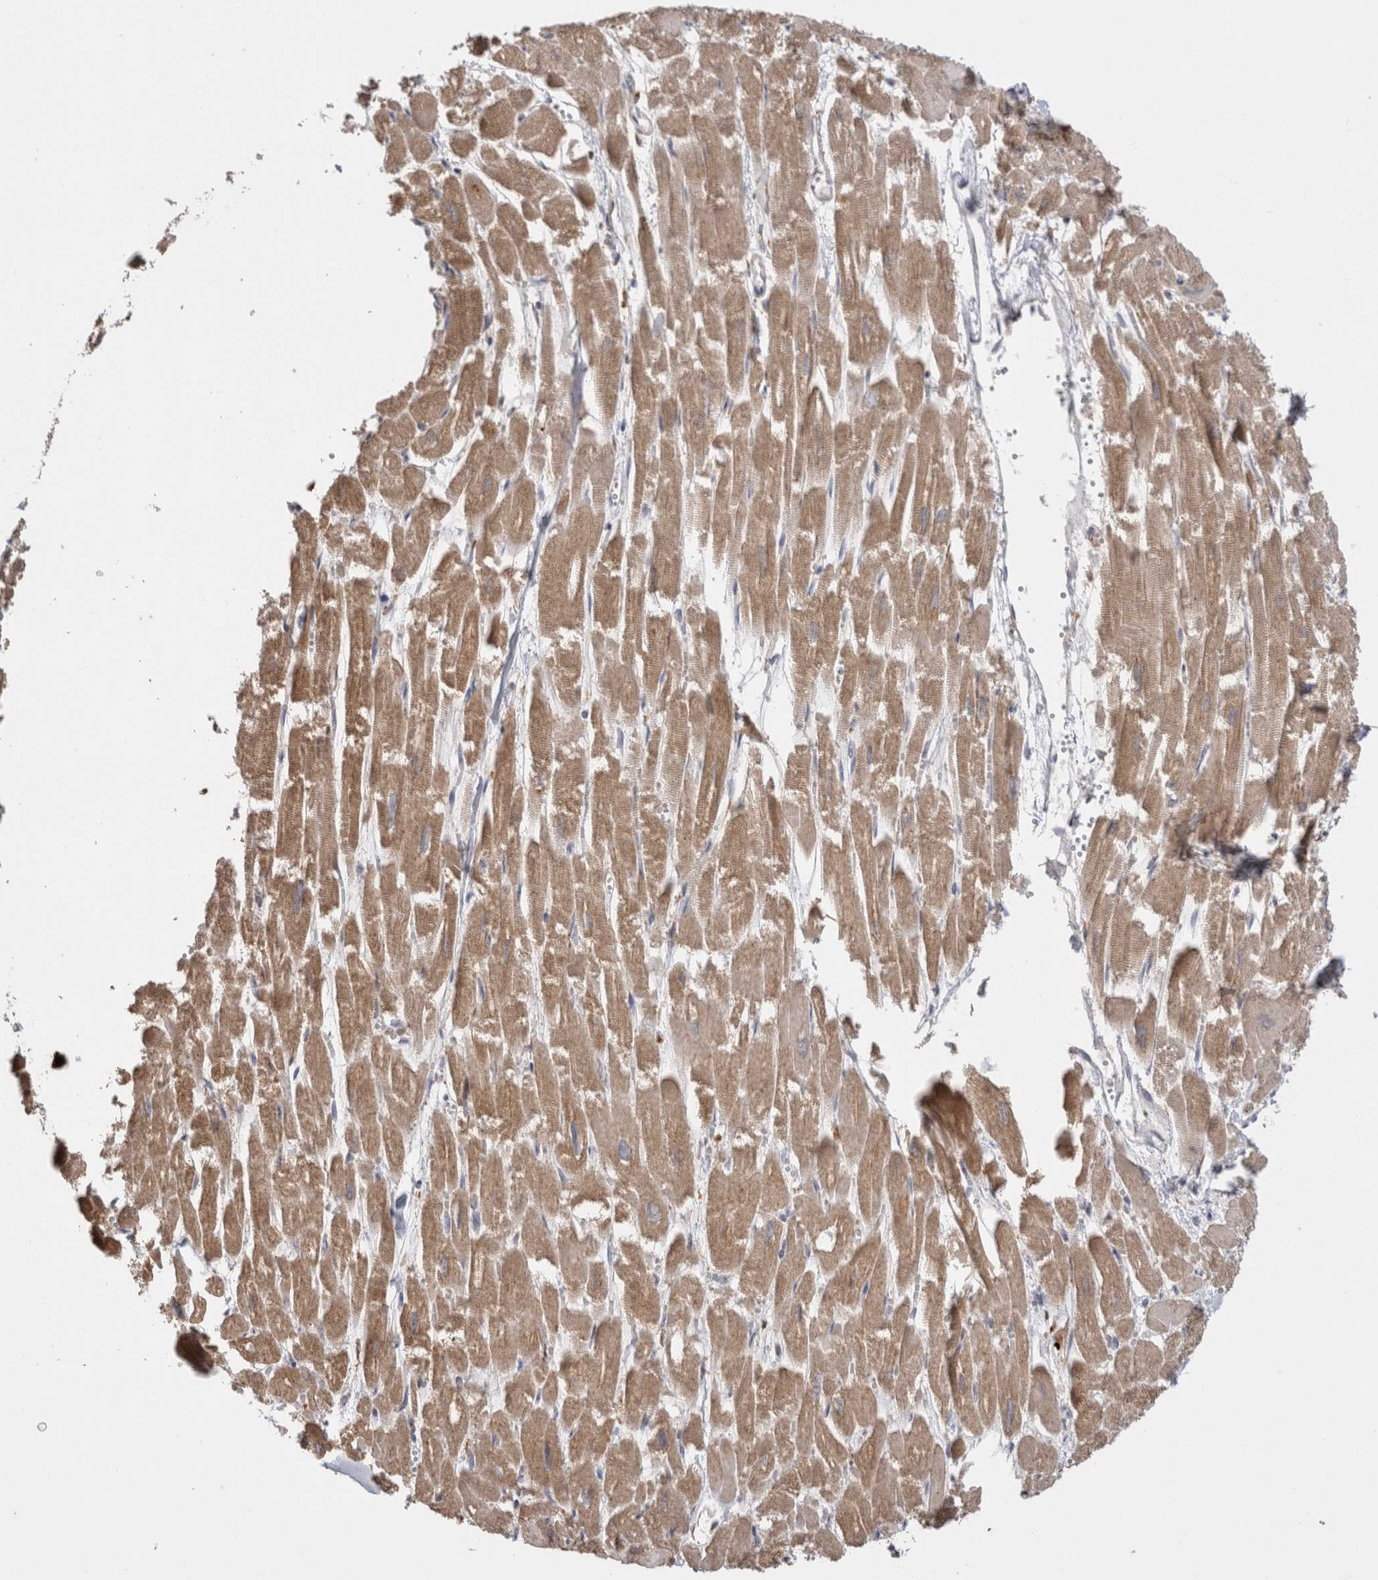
{"staining": {"intensity": "moderate", "quantity": ">75%", "location": "cytoplasmic/membranous"}, "tissue": "heart muscle", "cell_type": "Cardiomyocytes", "image_type": "normal", "snomed": [{"axis": "morphology", "description": "Normal tissue, NOS"}, {"axis": "topography", "description": "Heart"}], "caption": "Heart muscle stained with a brown dye exhibits moderate cytoplasmic/membranous positive staining in about >75% of cardiomyocytes.", "gene": "LRPAP1", "patient": {"sex": "male", "age": 54}}